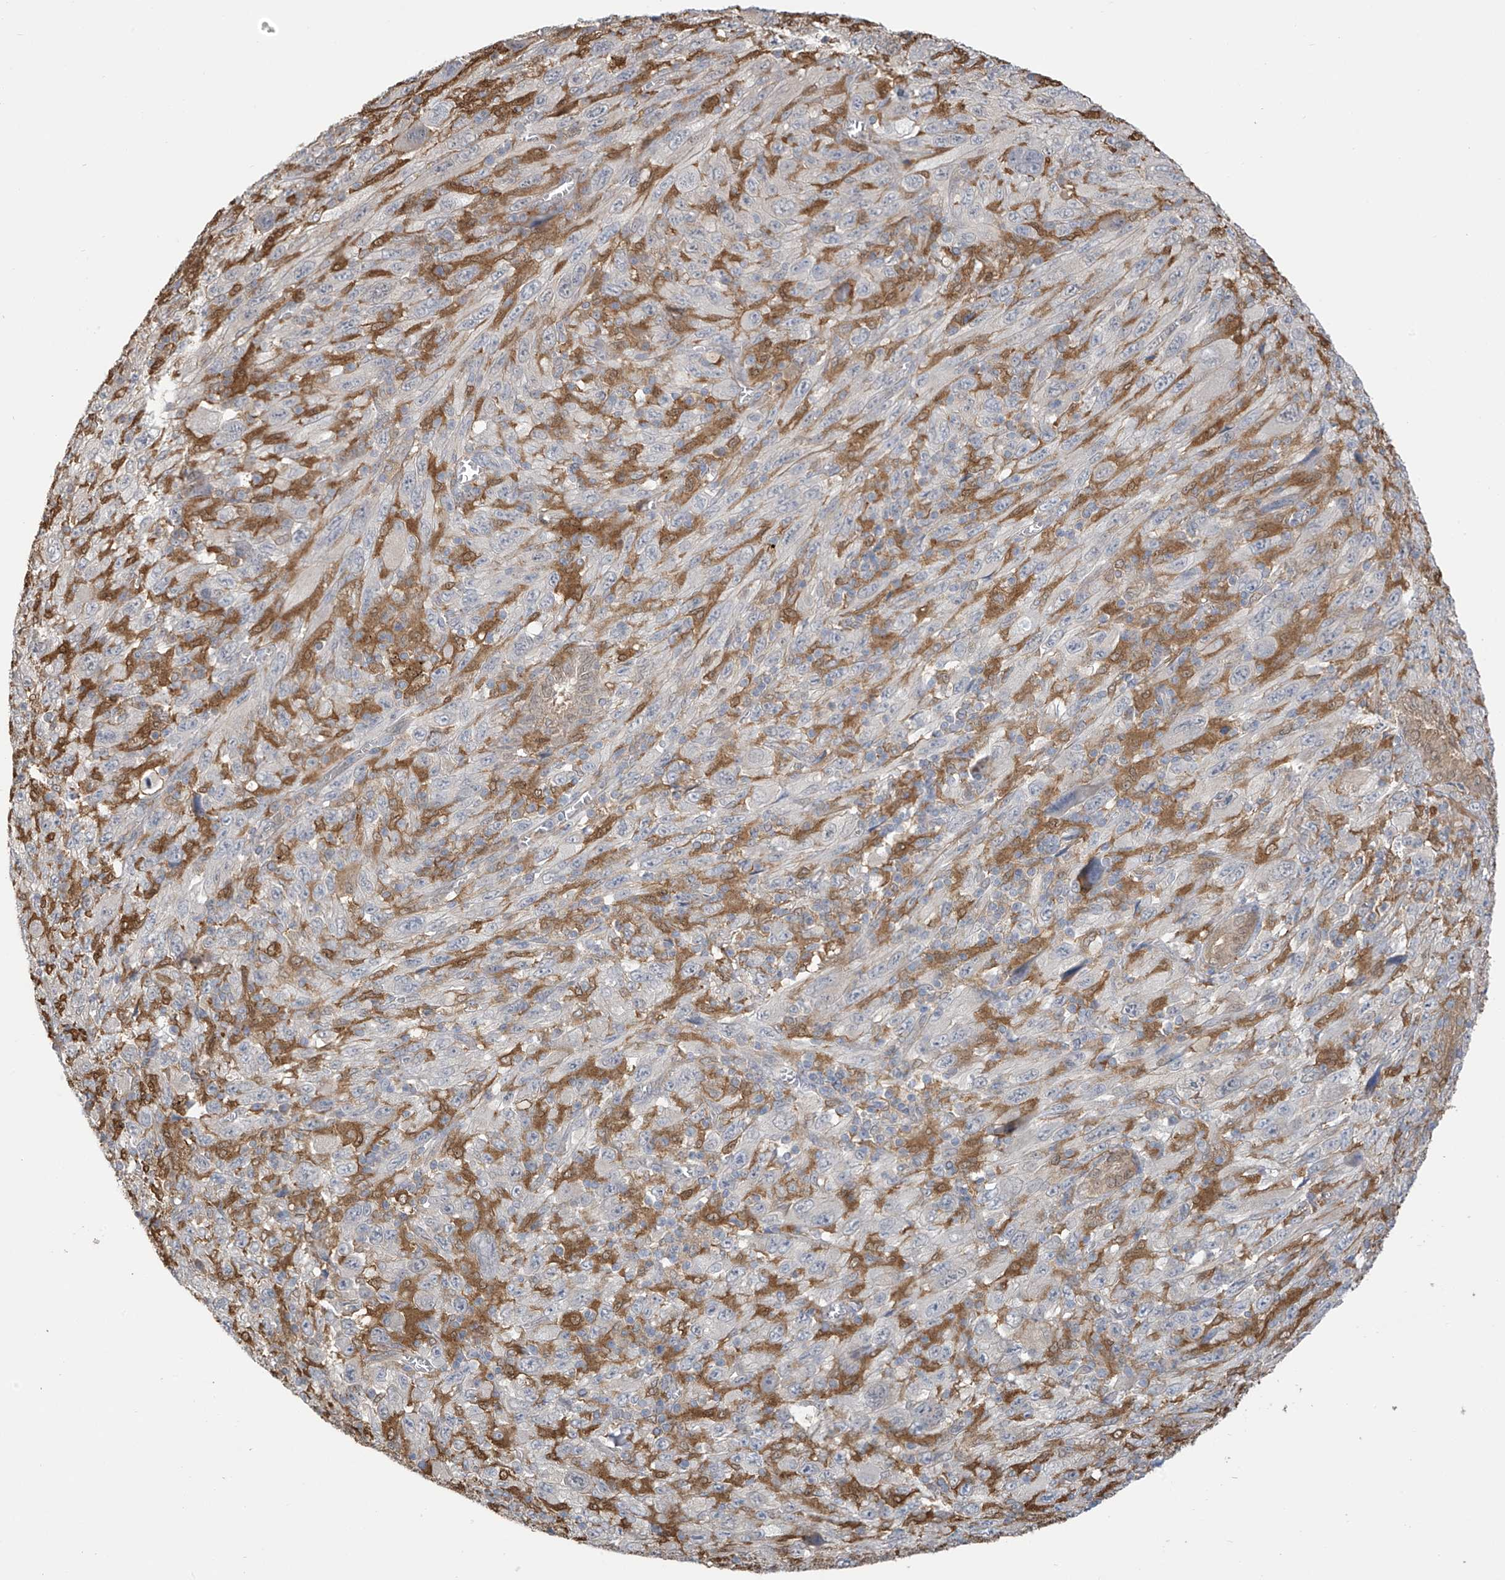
{"staining": {"intensity": "negative", "quantity": "none", "location": "none"}, "tissue": "melanoma", "cell_type": "Tumor cells", "image_type": "cancer", "snomed": [{"axis": "morphology", "description": "Malignant melanoma, Metastatic site"}, {"axis": "topography", "description": "Skin"}], "caption": "Melanoma was stained to show a protein in brown. There is no significant expression in tumor cells.", "gene": "IDH1", "patient": {"sex": "female", "age": 56}}